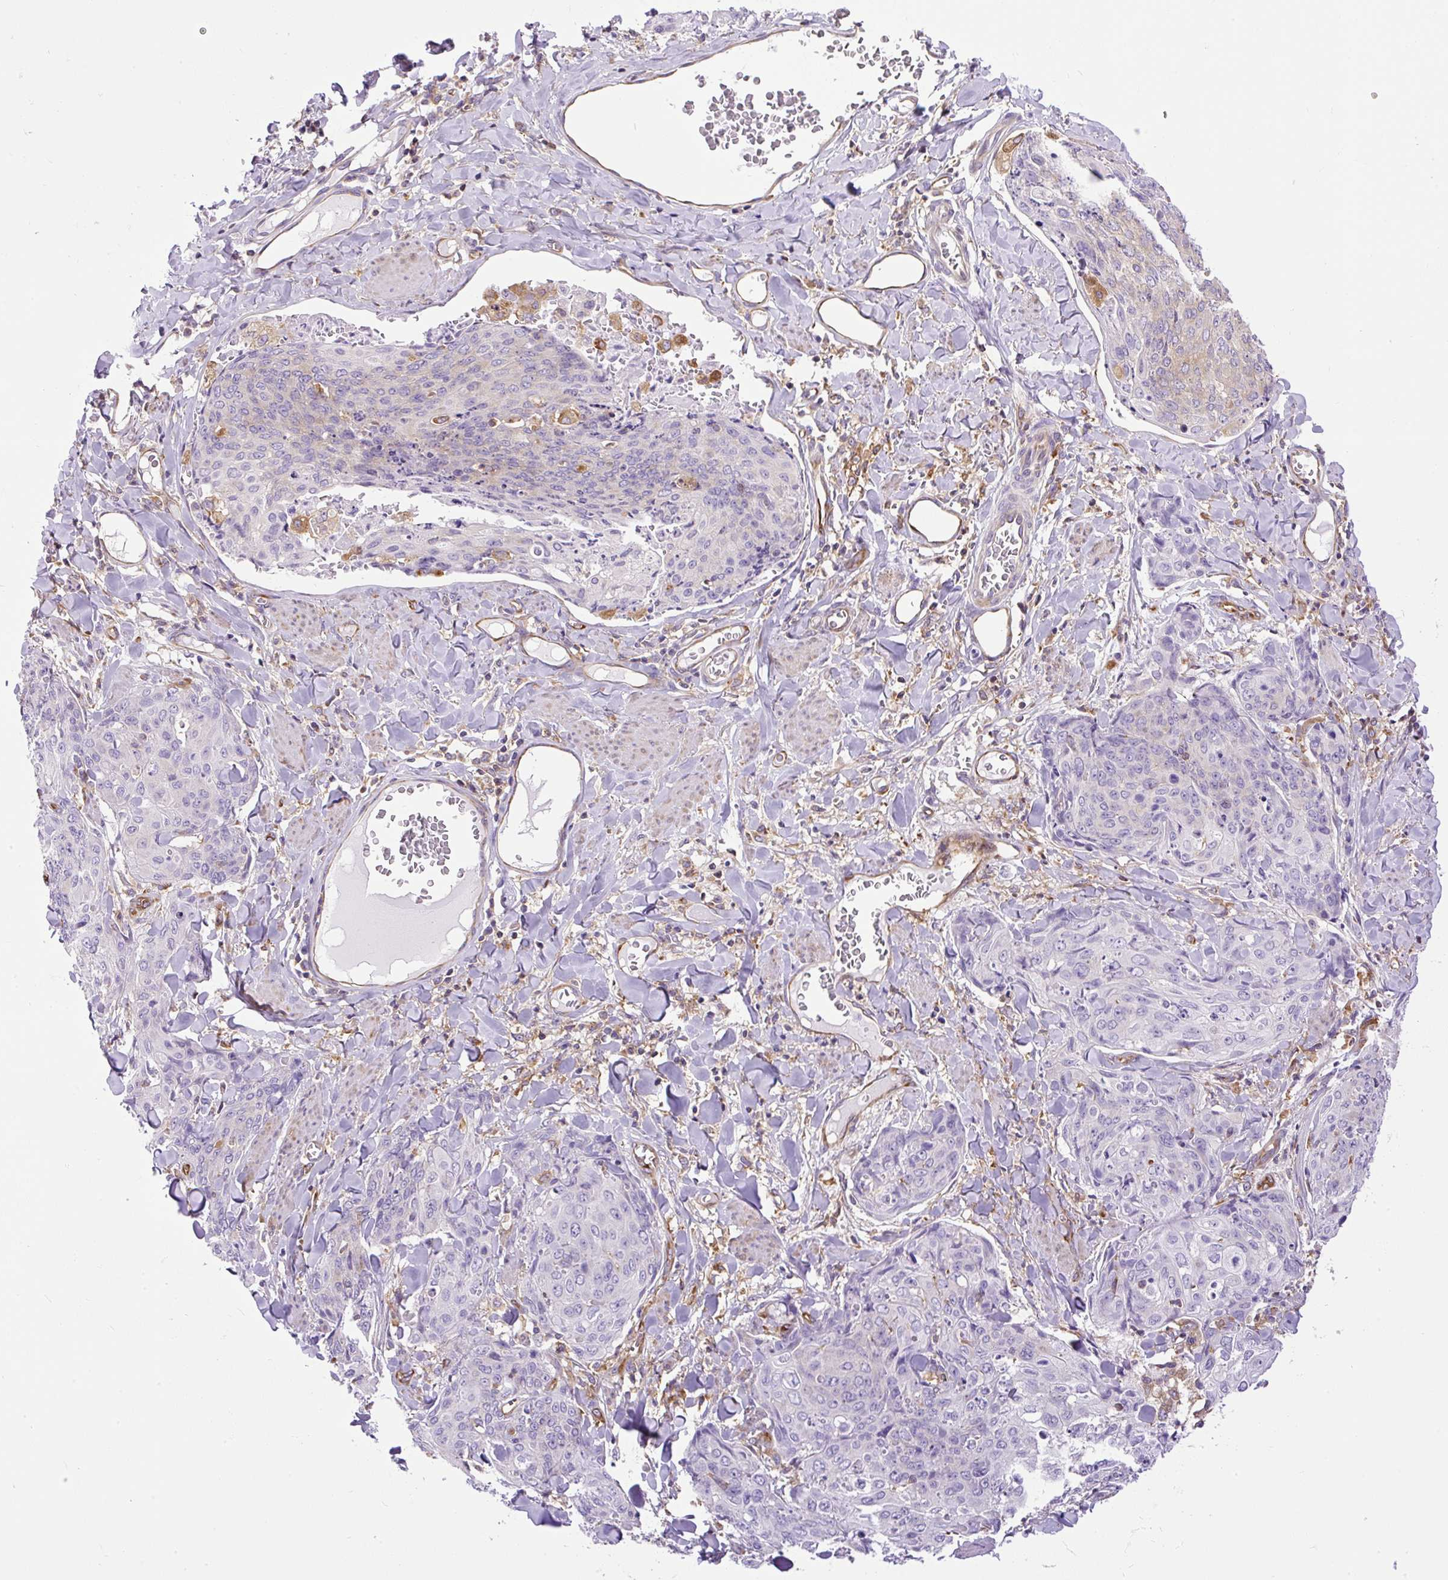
{"staining": {"intensity": "negative", "quantity": "none", "location": "none"}, "tissue": "skin cancer", "cell_type": "Tumor cells", "image_type": "cancer", "snomed": [{"axis": "morphology", "description": "Squamous cell carcinoma, NOS"}, {"axis": "topography", "description": "Skin"}, {"axis": "topography", "description": "Vulva"}], "caption": "High magnification brightfield microscopy of skin cancer (squamous cell carcinoma) stained with DAB (brown) and counterstained with hematoxylin (blue): tumor cells show no significant expression.", "gene": "MAP1S", "patient": {"sex": "female", "age": 85}}